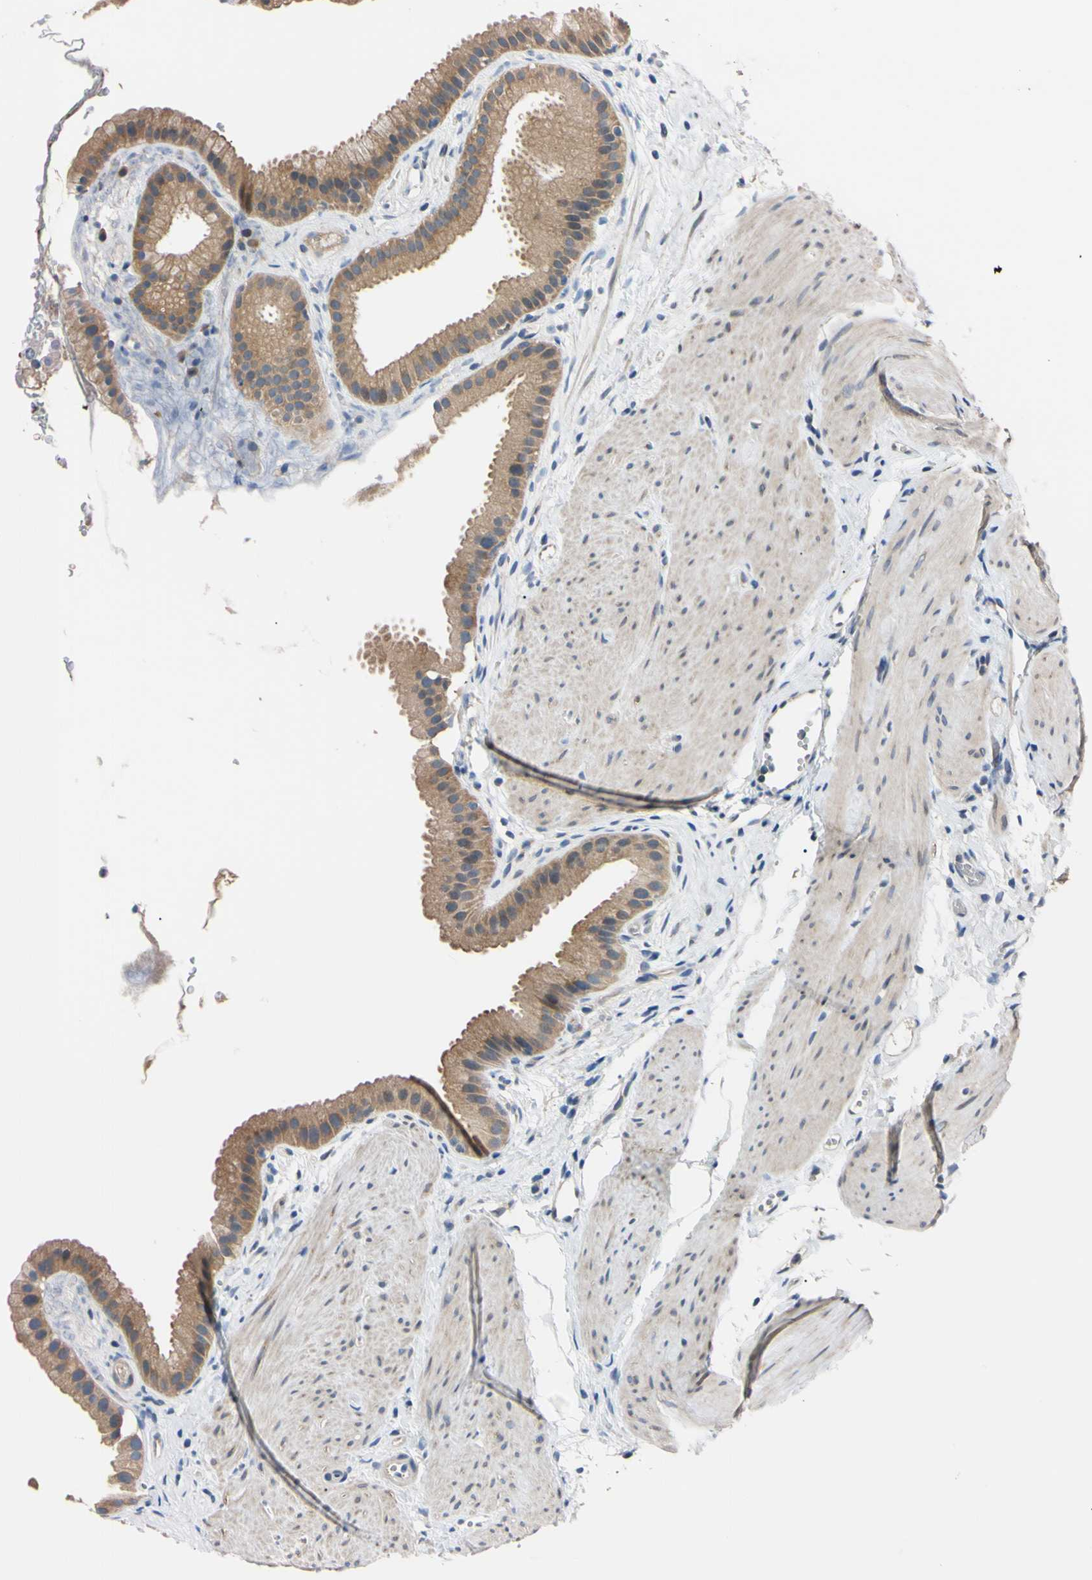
{"staining": {"intensity": "weak", "quantity": ">75%", "location": "cytoplasmic/membranous"}, "tissue": "gallbladder", "cell_type": "Glandular cells", "image_type": "normal", "snomed": [{"axis": "morphology", "description": "Normal tissue, NOS"}, {"axis": "topography", "description": "Gallbladder"}], "caption": "DAB (3,3'-diaminobenzidine) immunohistochemical staining of normal human gallbladder reveals weak cytoplasmic/membranous protein staining in approximately >75% of glandular cells. (DAB (3,3'-diaminobenzidine) IHC with brightfield microscopy, high magnification).", "gene": "RARS1", "patient": {"sex": "female", "age": 64}}